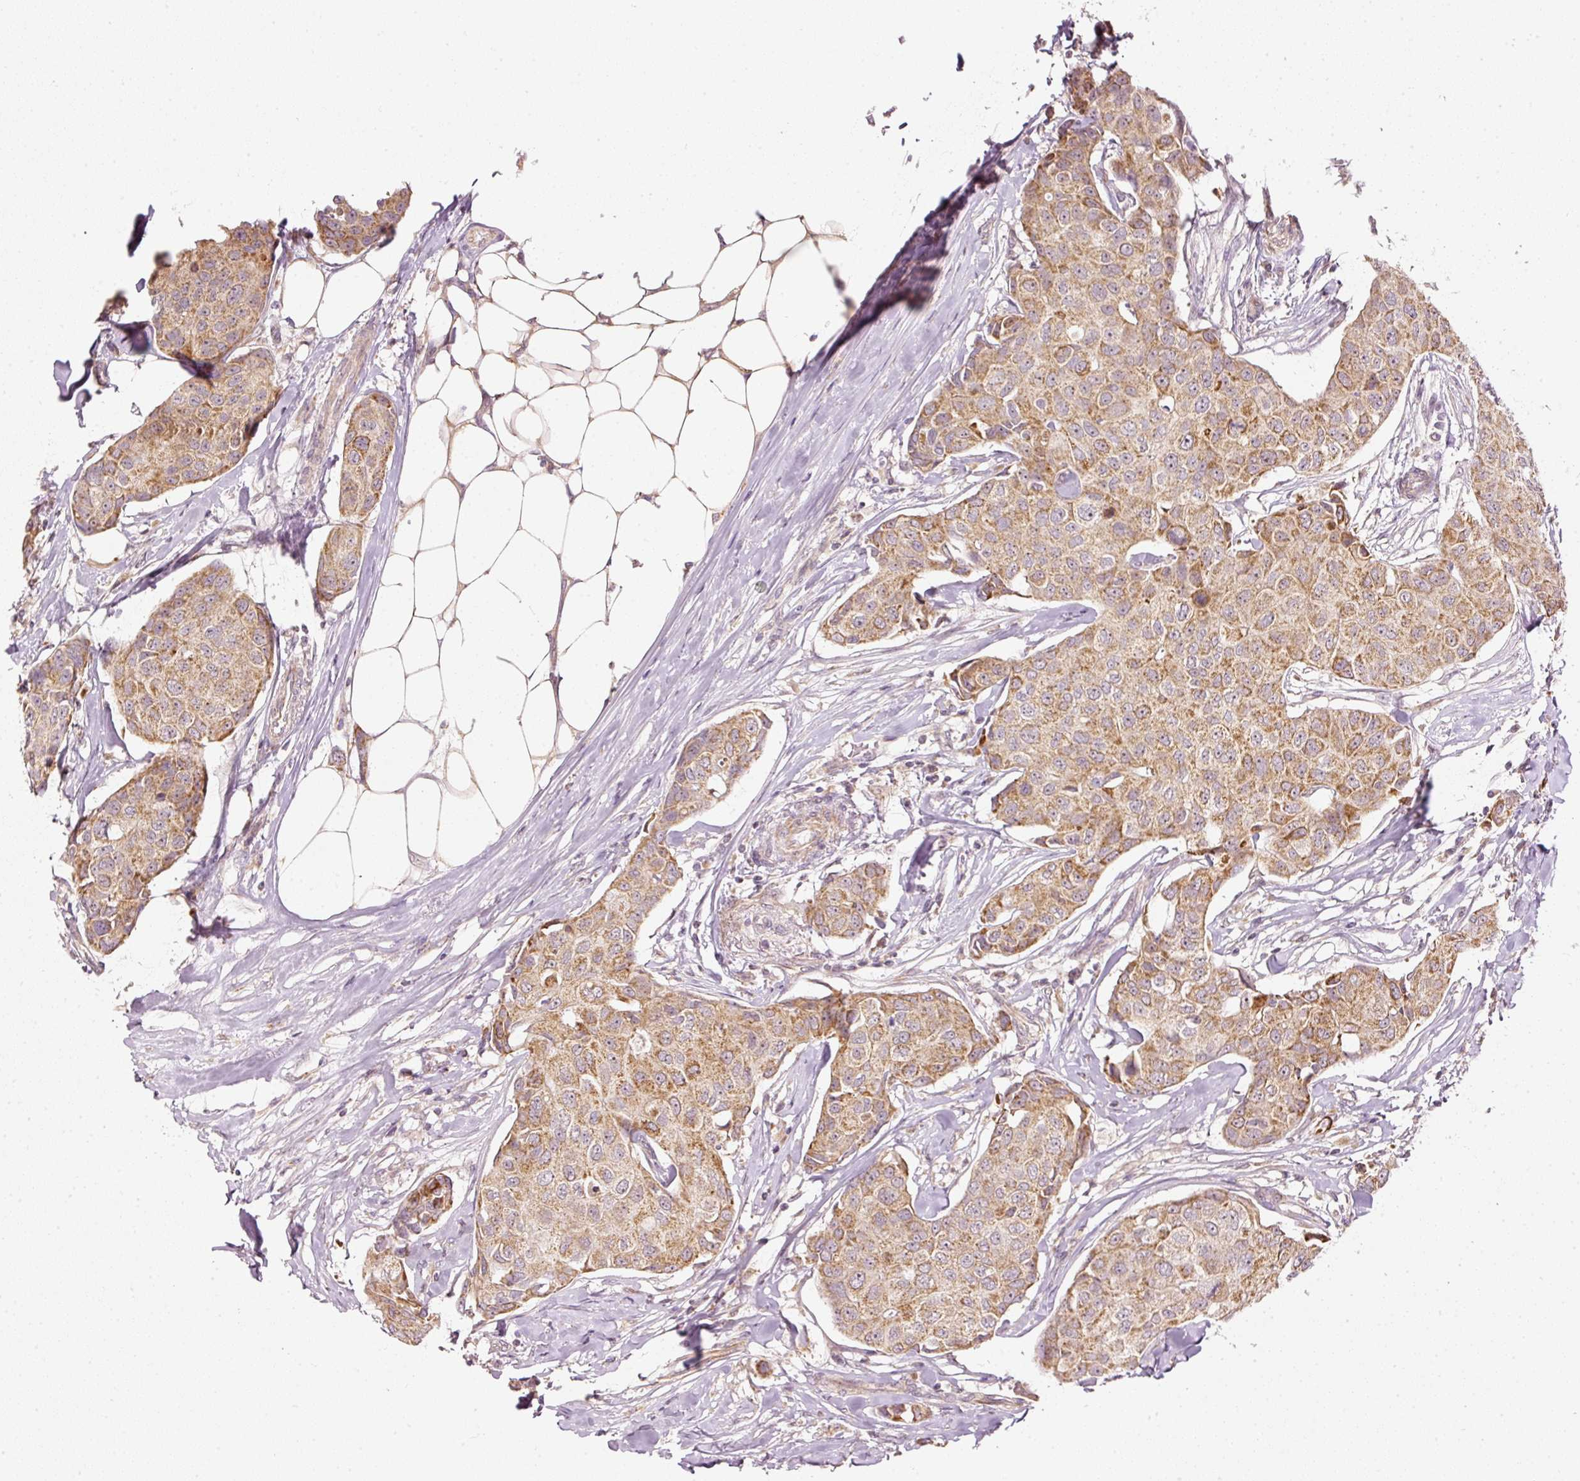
{"staining": {"intensity": "moderate", "quantity": ">75%", "location": "cytoplasmic/membranous"}, "tissue": "breast cancer", "cell_type": "Tumor cells", "image_type": "cancer", "snomed": [{"axis": "morphology", "description": "Duct carcinoma"}, {"axis": "topography", "description": "Breast"}], "caption": "DAB (3,3'-diaminobenzidine) immunohistochemical staining of human breast intraductal carcinoma shows moderate cytoplasmic/membranous protein expression in approximately >75% of tumor cells.", "gene": "CDC20B", "patient": {"sex": "female", "age": 80}}